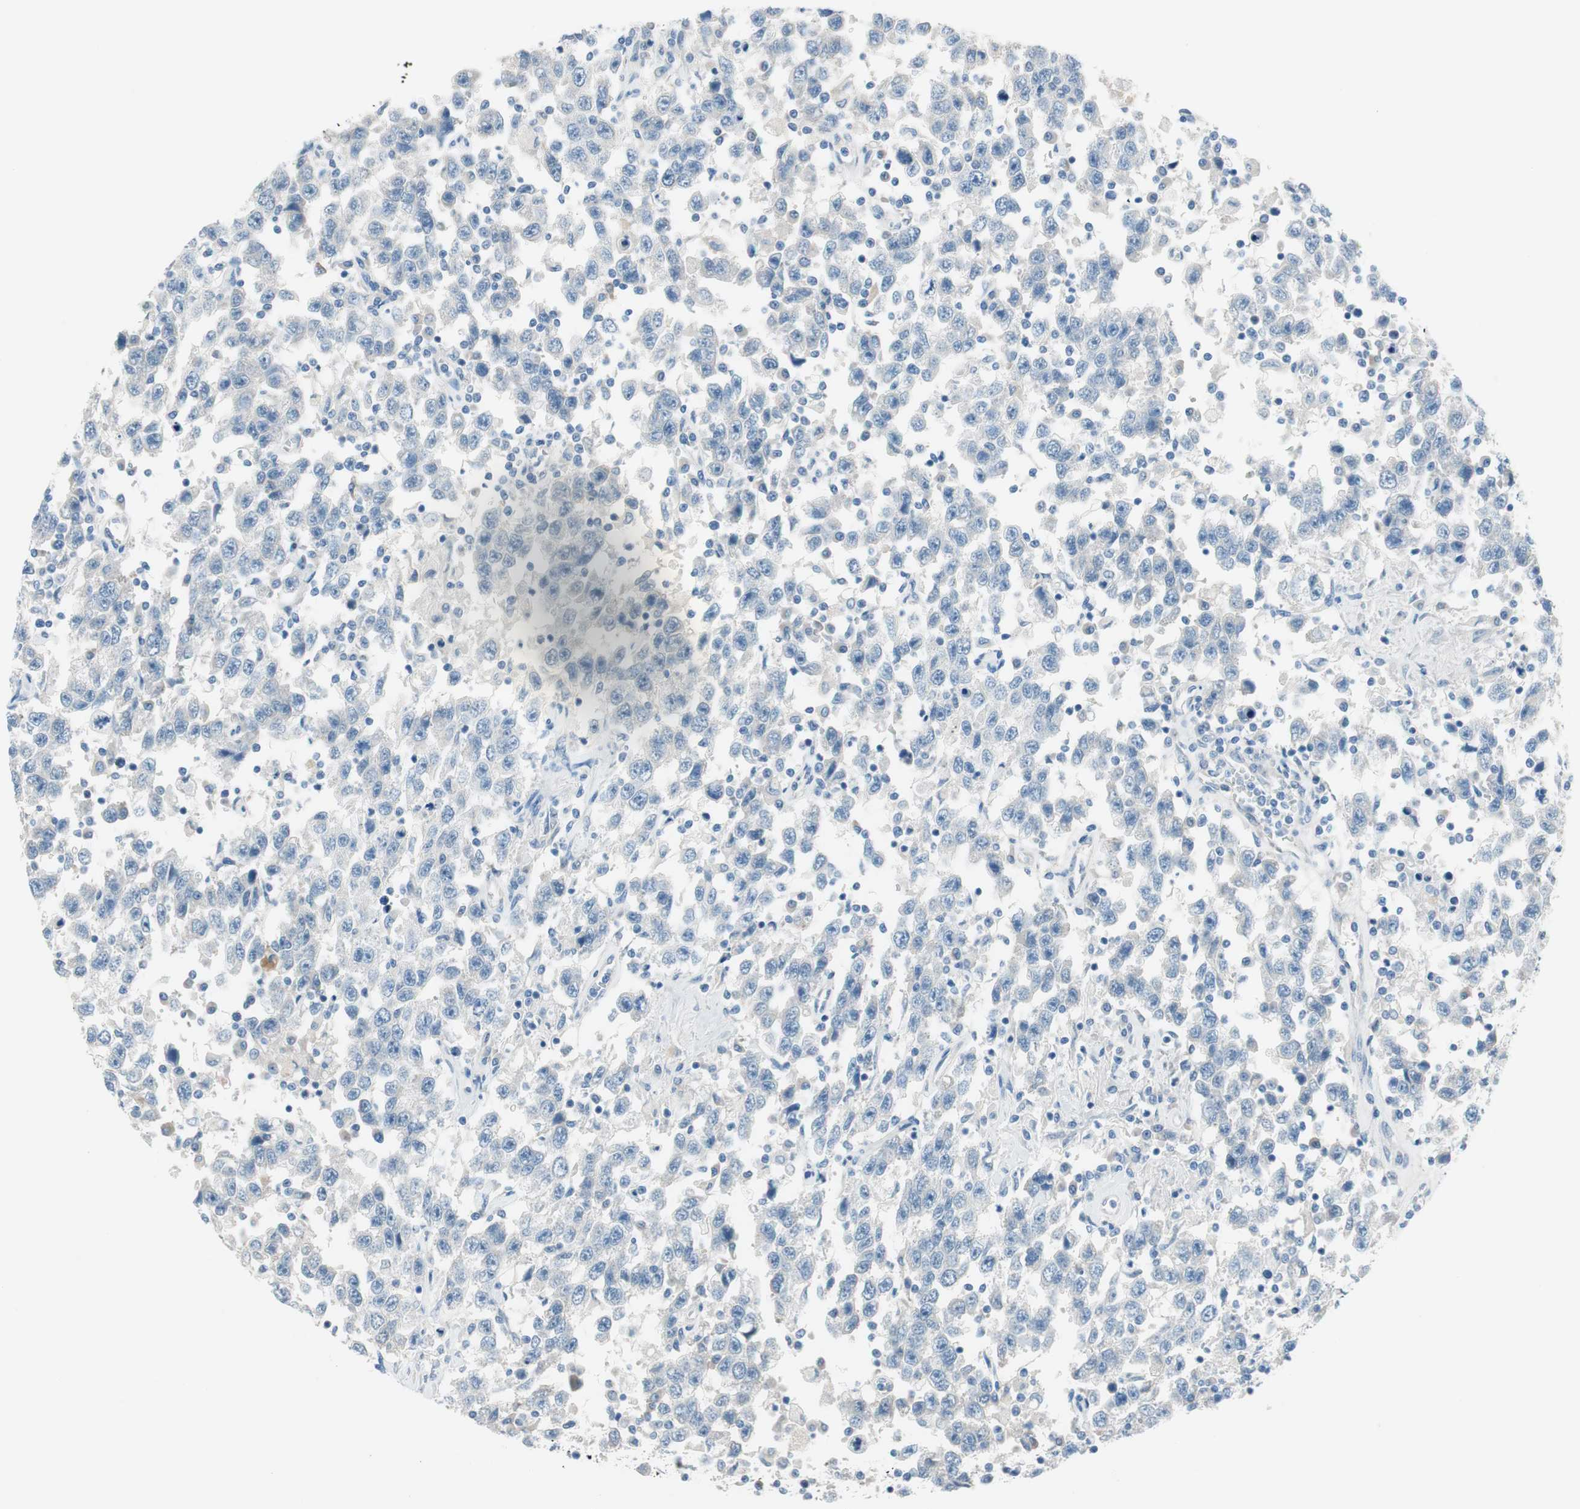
{"staining": {"intensity": "negative", "quantity": "none", "location": "none"}, "tissue": "testis cancer", "cell_type": "Tumor cells", "image_type": "cancer", "snomed": [{"axis": "morphology", "description": "Seminoma, NOS"}, {"axis": "topography", "description": "Testis"}], "caption": "An image of human testis cancer (seminoma) is negative for staining in tumor cells.", "gene": "PRRG4", "patient": {"sex": "male", "age": 41}}